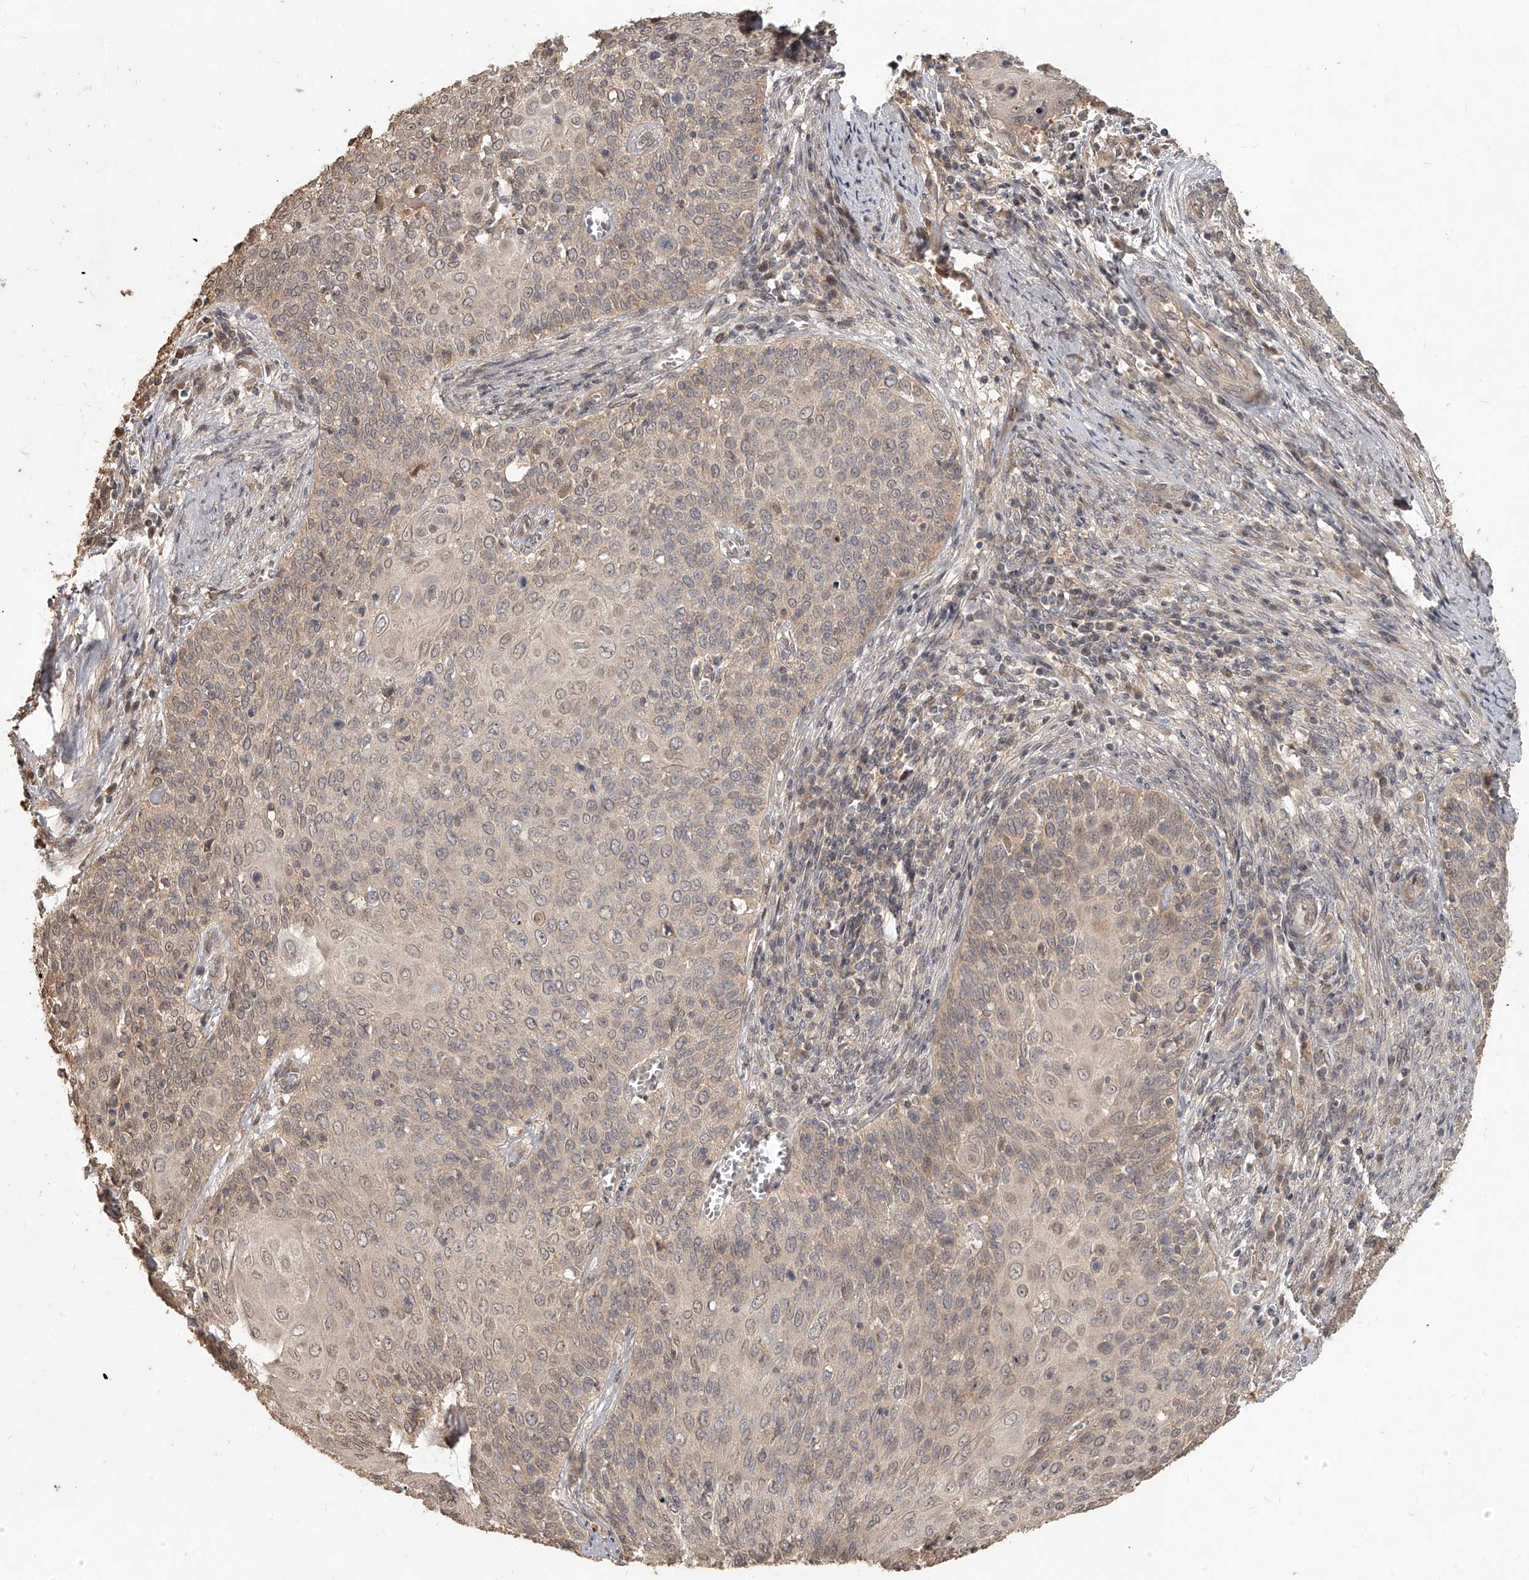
{"staining": {"intensity": "weak", "quantity": "25%-75%", "location": "cytoplasmic/membranous,nuclear"}, "tissue": "cervical cancer", "cell_type": "Tumor cells", "image_type": "cancer", "snomed": [{"axis": "morphology", "description": "Squamous cell carcinoma, NOS"}, {"axis": "topography", "description": "Cervix"}], "caption": "The image demonstrates immunohistochemical staining of cervical squamous cell carcinoma. There is weak cytoplasmic/membranous and nuclear positivity is present in approximately 25%-75% of tumor cells. (IHC, brightfield microscopy, high magnification).", "gene": "SLC37A1", "patient": {"sex": "female", "age": 39}}